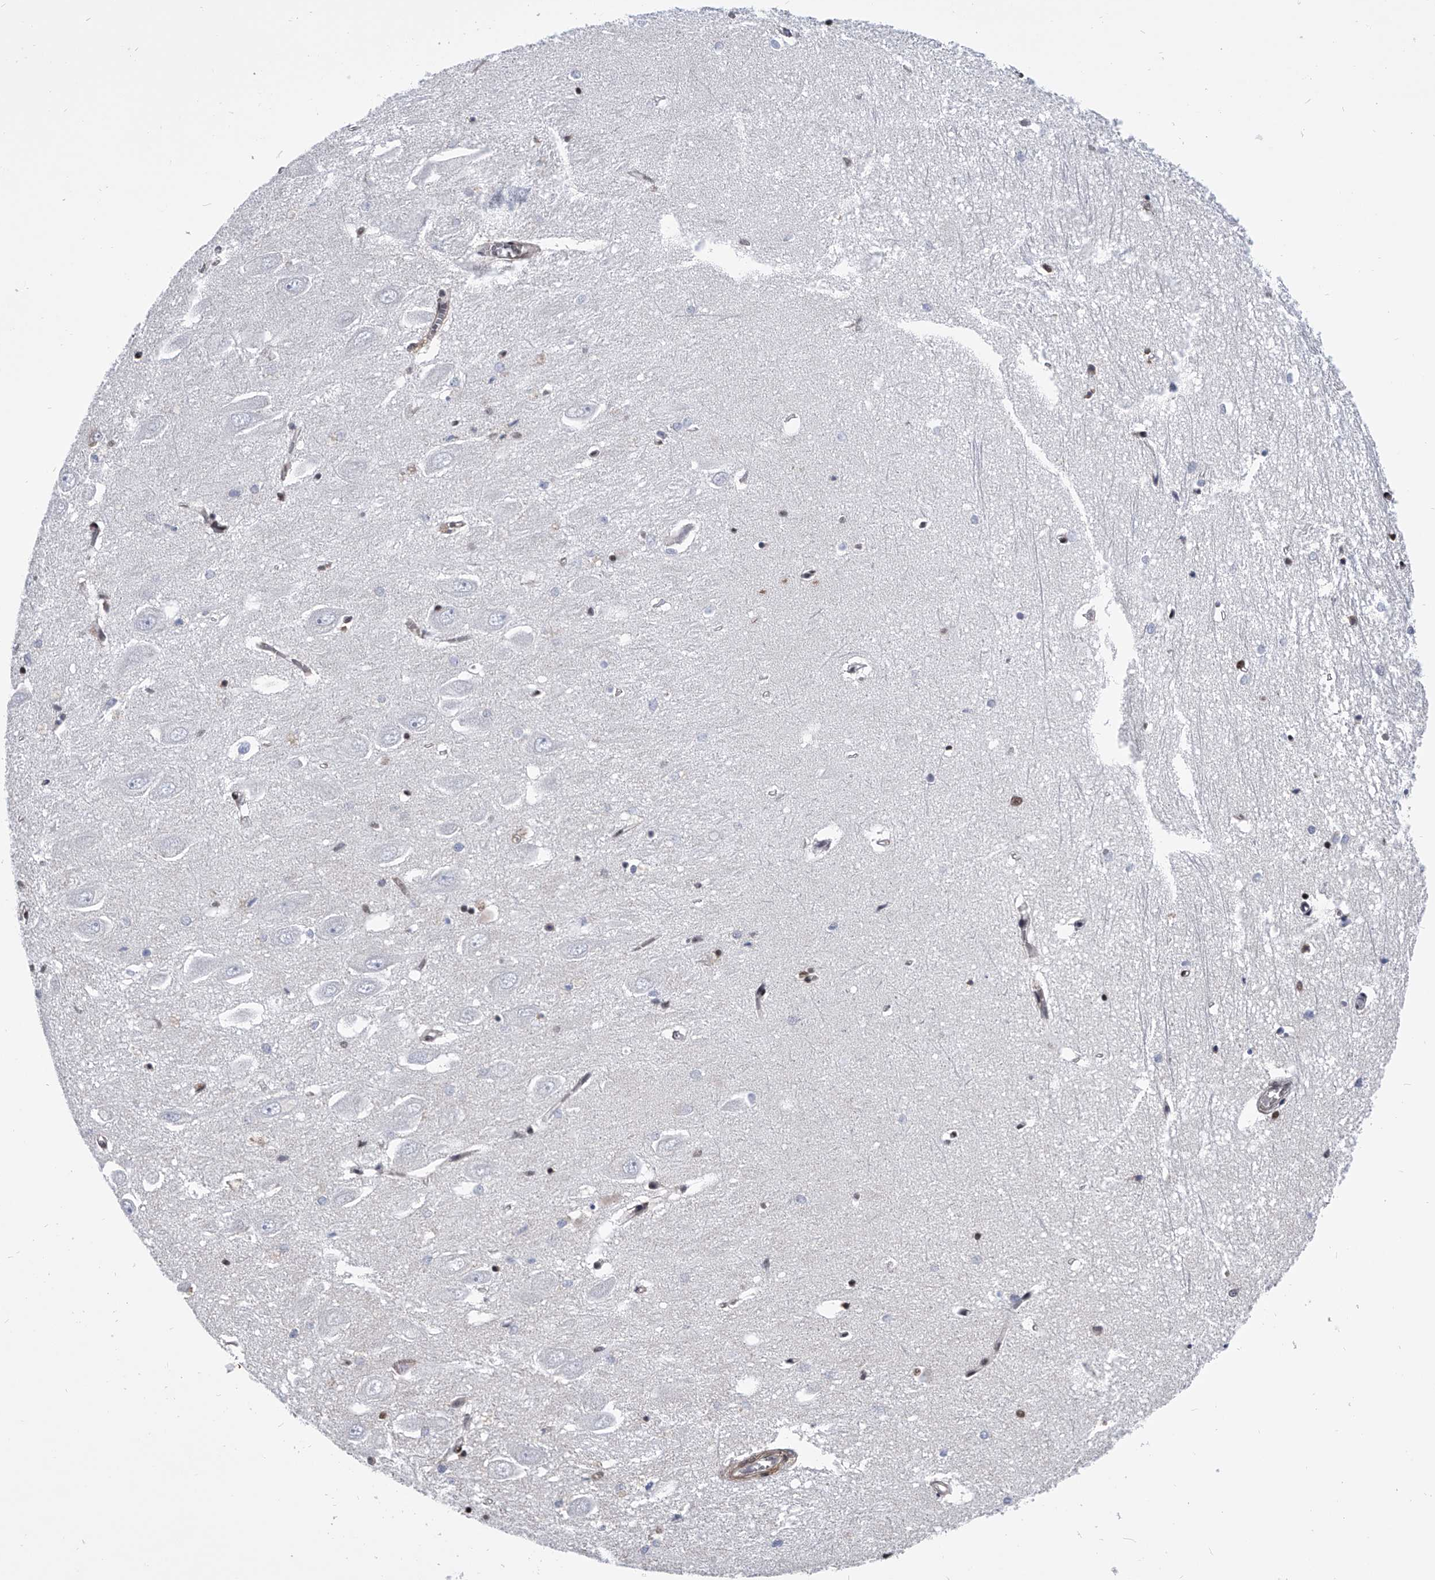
{"staining": {"intensity": "moderate", "quantity": "25%-75%", "location": "nuclear"}, "tissue": "hippocampus", "cell_type": "Glial cells", "image_type": "normal", "snomed": [{"axis": "morphology", "description": "Normal tissue, NOS"}, {"axis": "topography", "description": "Hippocampus"}], "caption": "A brown stain labels moderate nuclear staining of a protein in glial cells of benign hippocampus.", "gene": "SIM2", "patient": {"sex": "female", "age": 64}}